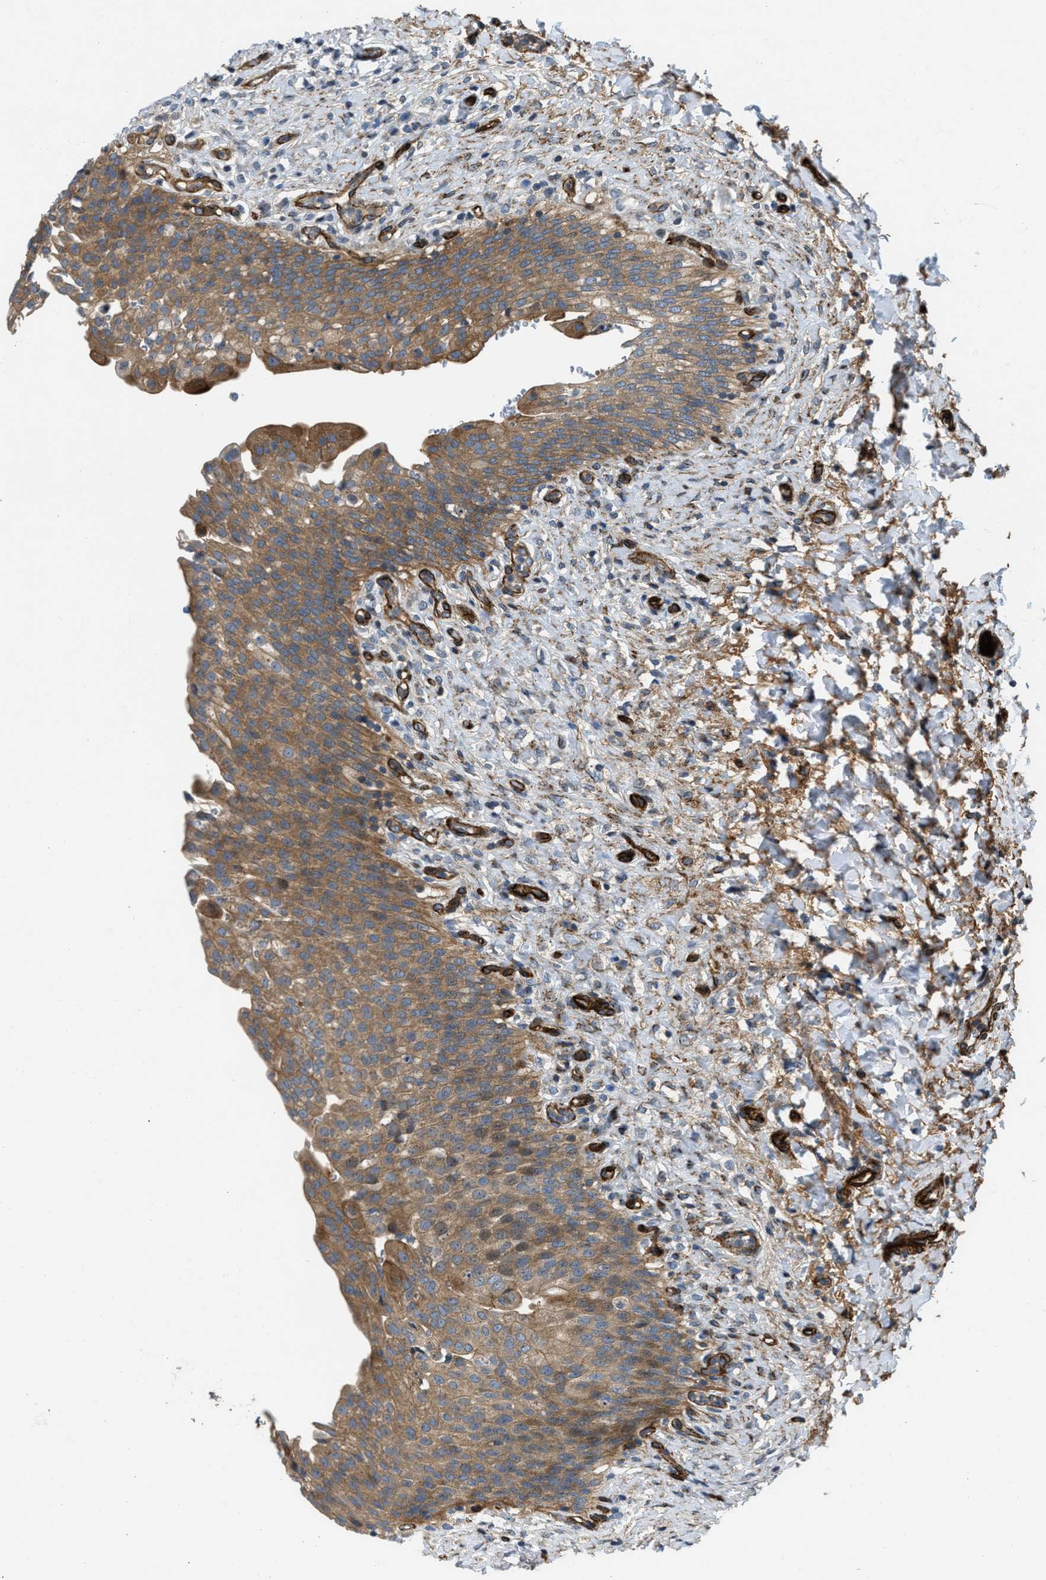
{"staining": {"intensity": "strong", "quantity": ">75%", "location": "cytoplasmic/membranous"}, "tissue": "urinary bladder", "cell_type": "Urothelial cells", "image_type": "normal", "snomed": [{"axis": "morphology", "description": "Urothelial carcinoma, High grade"}, {"axis": "topography", "description": "Urinary bladder"}], "caption": "Immunohistochemistry of unremarkable urinary bladder reveals high levels of strong cytoplasmic/membranous expression in approximately >75% of urothelial cells.", "gene": "NYNRIN", "patient": {"sex": "male", "age": 46}}